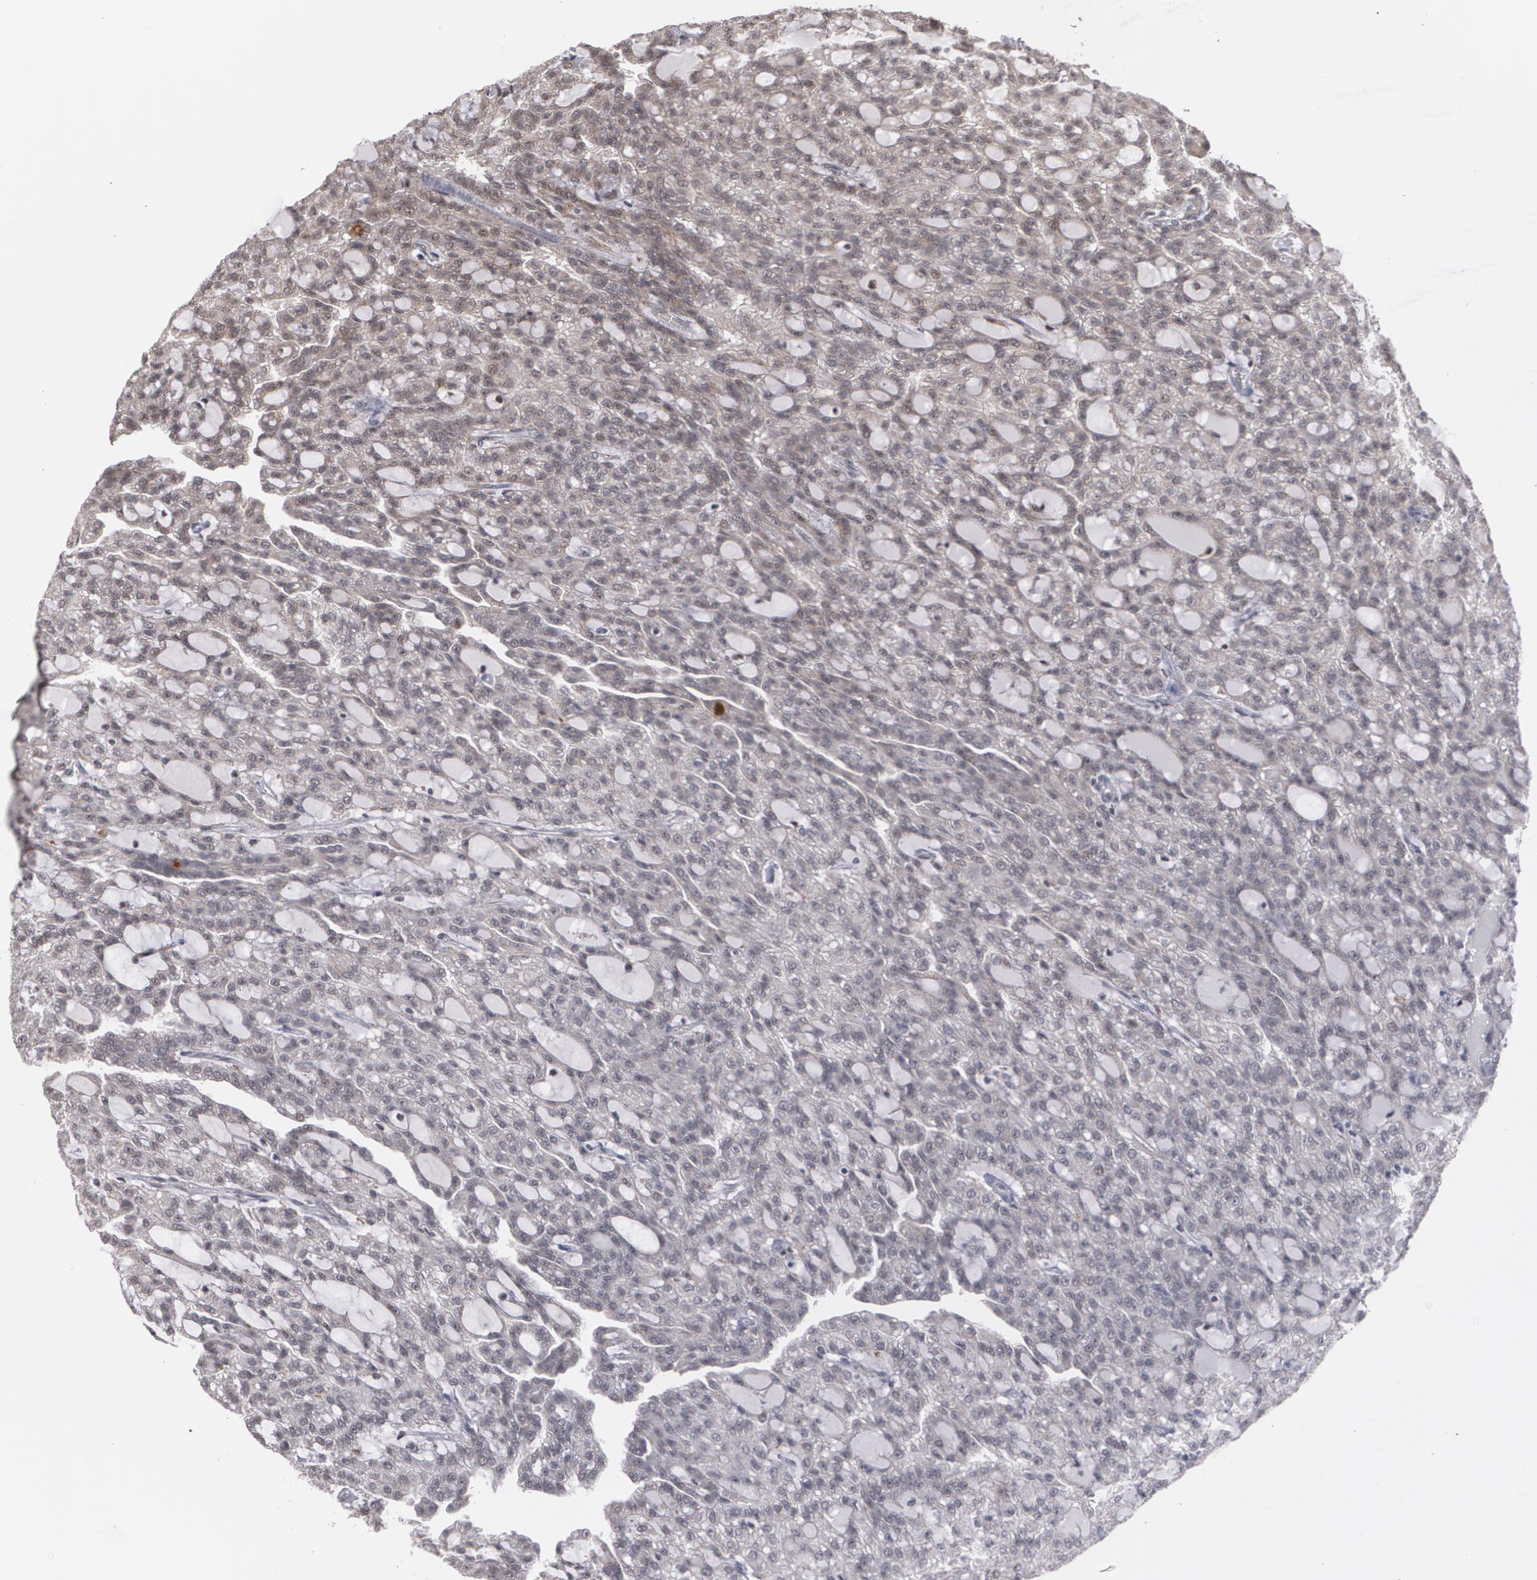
{"staining": {"intensity": "weak", "quantity": "25%-75%", "location": "cytoplasmic/membranous,nuclear"}, "tissue": "renal cancer", "cell_type": "Tumor cells", "image_type": "cancer", "snomed": [{"axis": "morphology", "description": "Adenocarcinoma, NOS"}, {"axis": "topography", "description": "Kidney"}], "caption": "IHC staining of adenocarcinoma (renal), which displays low levels of weak cytoplasmic/membranous and nuclear staining in approximately 25%-75% of tumor cells indicating weak cytoplasmic/membranous and nuclear protein positivity. The staining was performed using DAB (3,3'-diaminobenzidine) (brown) for protein detection and nuclei were counterstained in hematoxylin (blue).", "gene": "ZNF75A", "patient": {"sex": "male", "age": 63}}